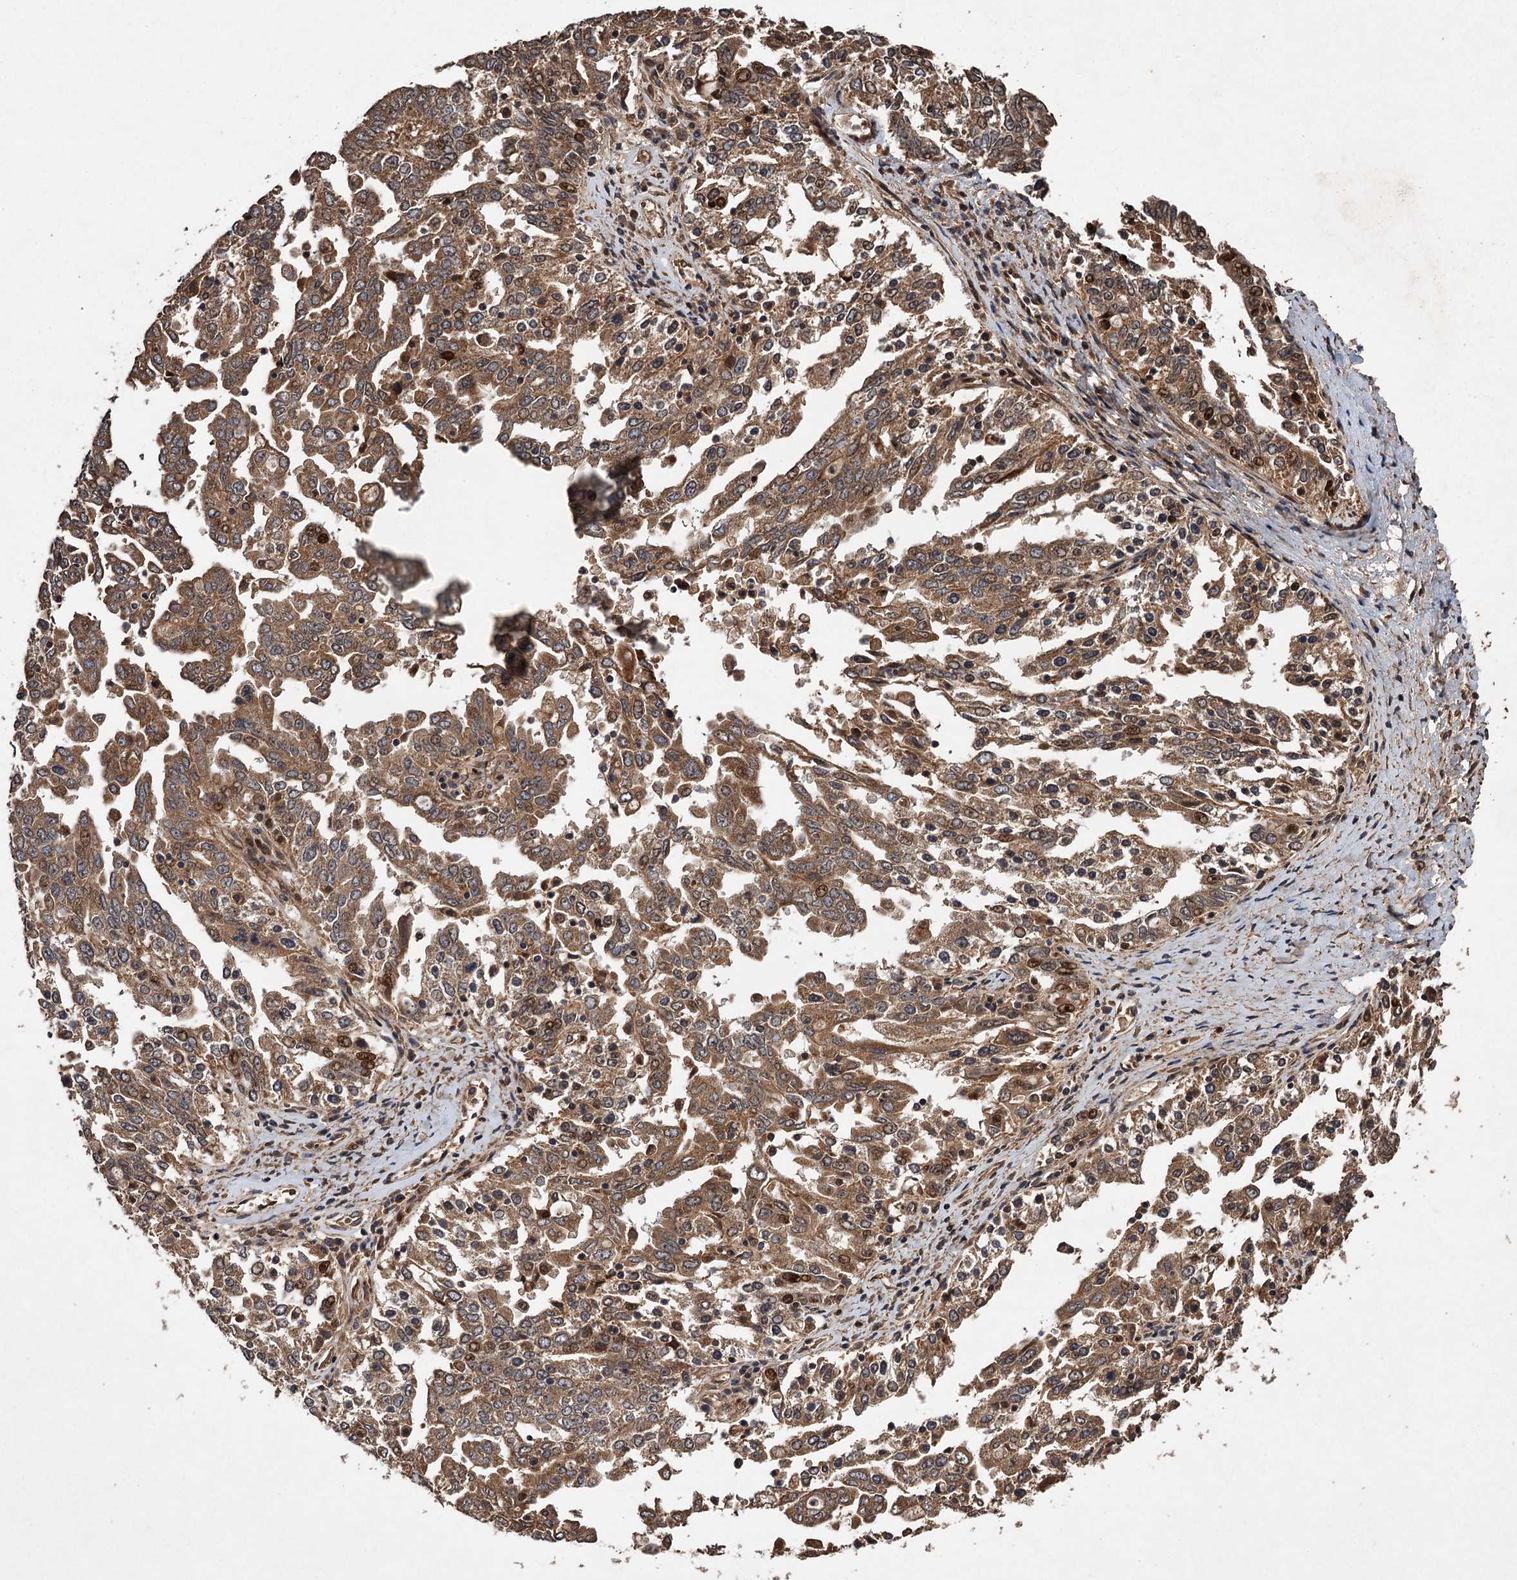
{"staining": {"intensity": "moderate", "quantity": ">75%", "location": "cytoplasmic/membranous,nuclear"}, "tissue": "ovarian cancer", "cell_type": "Tumor cells", "image_type": "cancer", "snomed": [{"axis": "morphology", "description": "Carcinoma, endometroid"}, {"axis": "topography", "description": "Ovary"}], "caption": "A micrograph of ovarian cancer stained for a protein shows moderate cytoplasmic/membranous and nuclear brown staining in tumor cells.", "gene": "TMEM39B", "patient": {"sex": "female", "age": 62}}